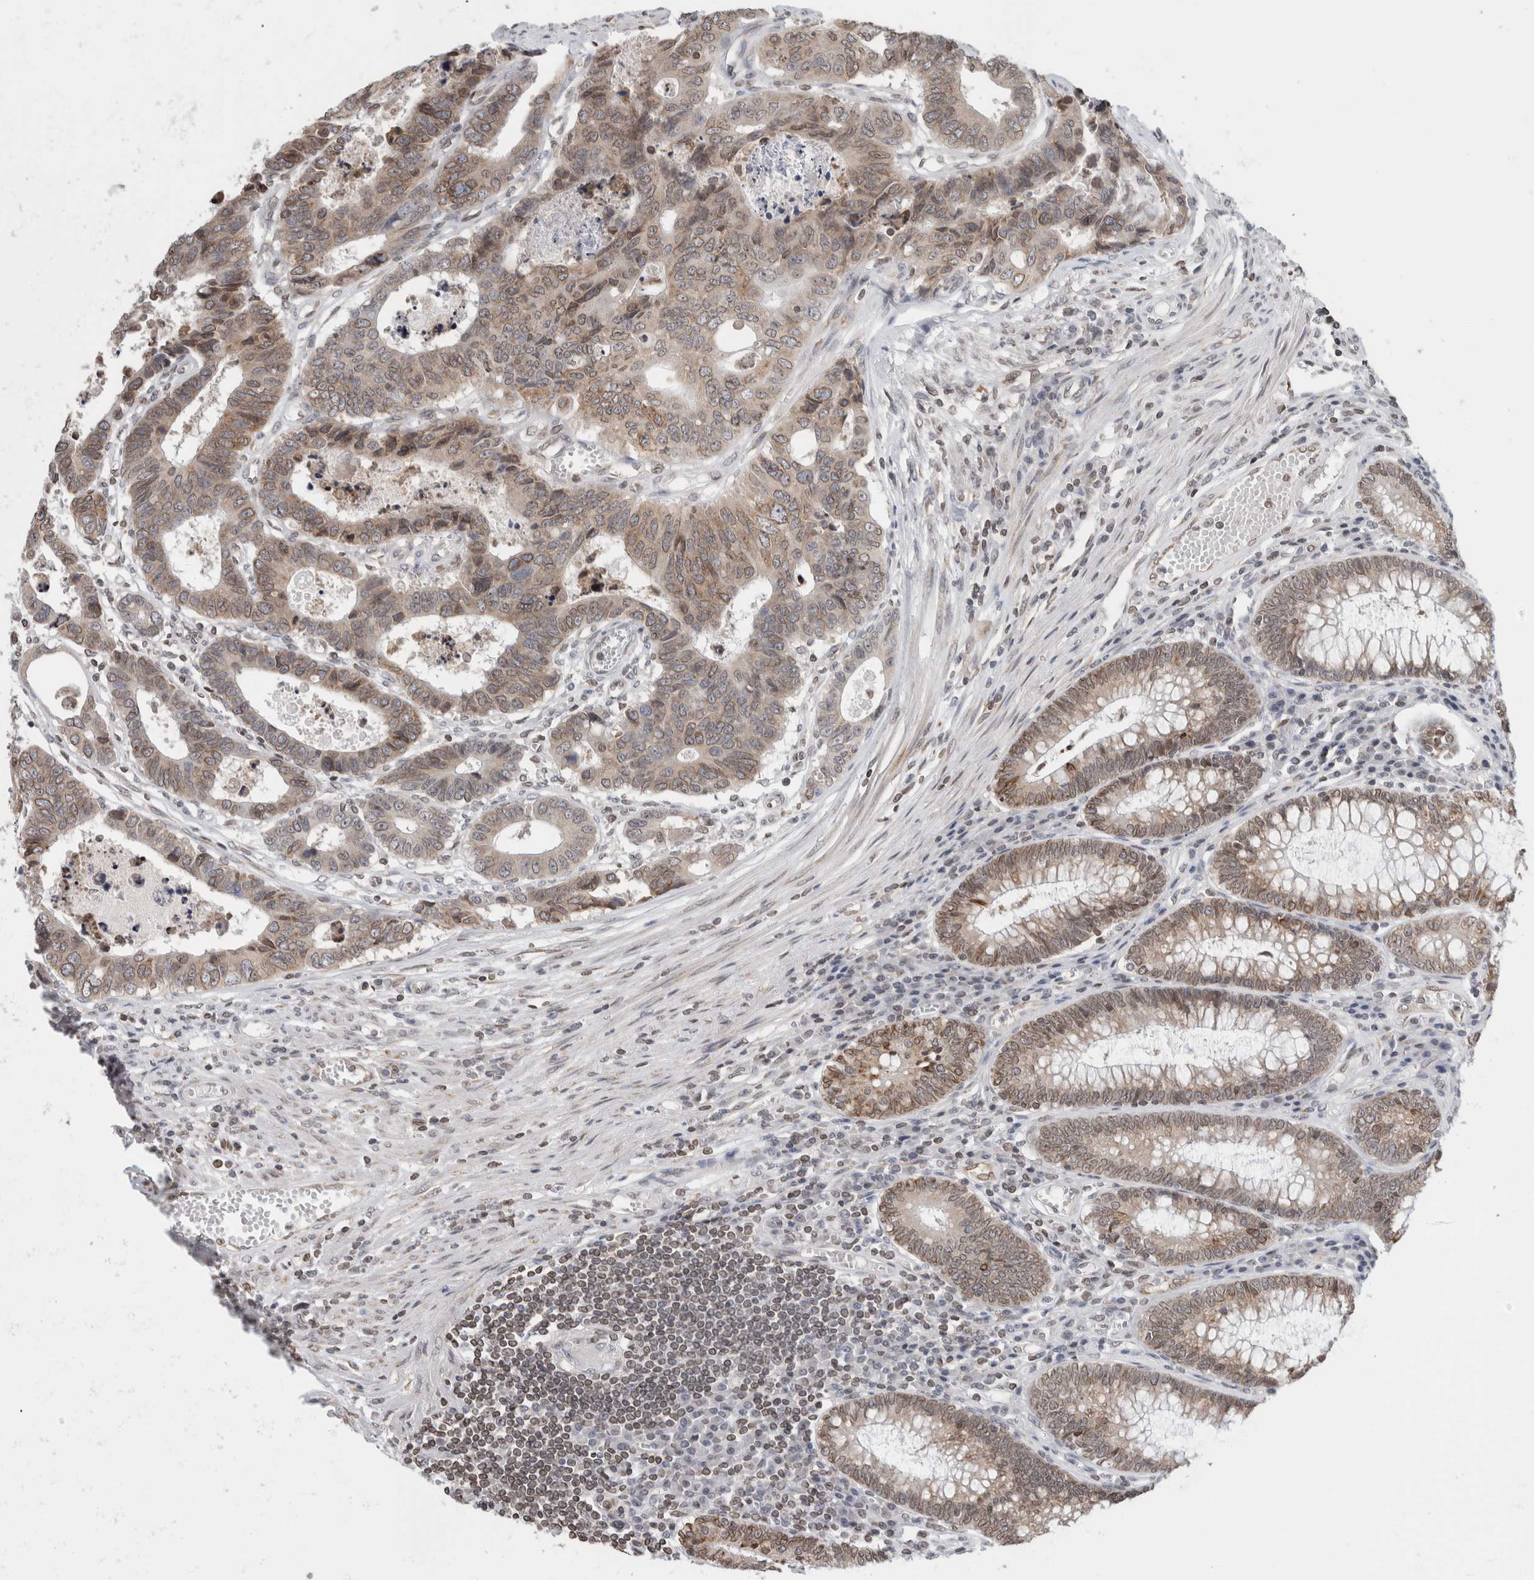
{"staining": {"intensity": "moderate", "quantity": ">75%", "location": "cytoplasmic/membranous,nuclear"}, "tissue": "colorectal cancer", "cell_type": "Tumor cells", "image_type": "cancer", "snomed": [{"axis": "morphology", "description": "Adenocarcinoma, NOS"}, {"axis": "topography", "description": "Rectum"}], "caption": "Immunohistochemical staining of human colorectal cancer reveals moderate cytoplasmic/membranous and nuclear protein positivity in about >75% of tumor cells.", "gene": "RBMX2", "patient": {"sex": "male", "age": 84}}